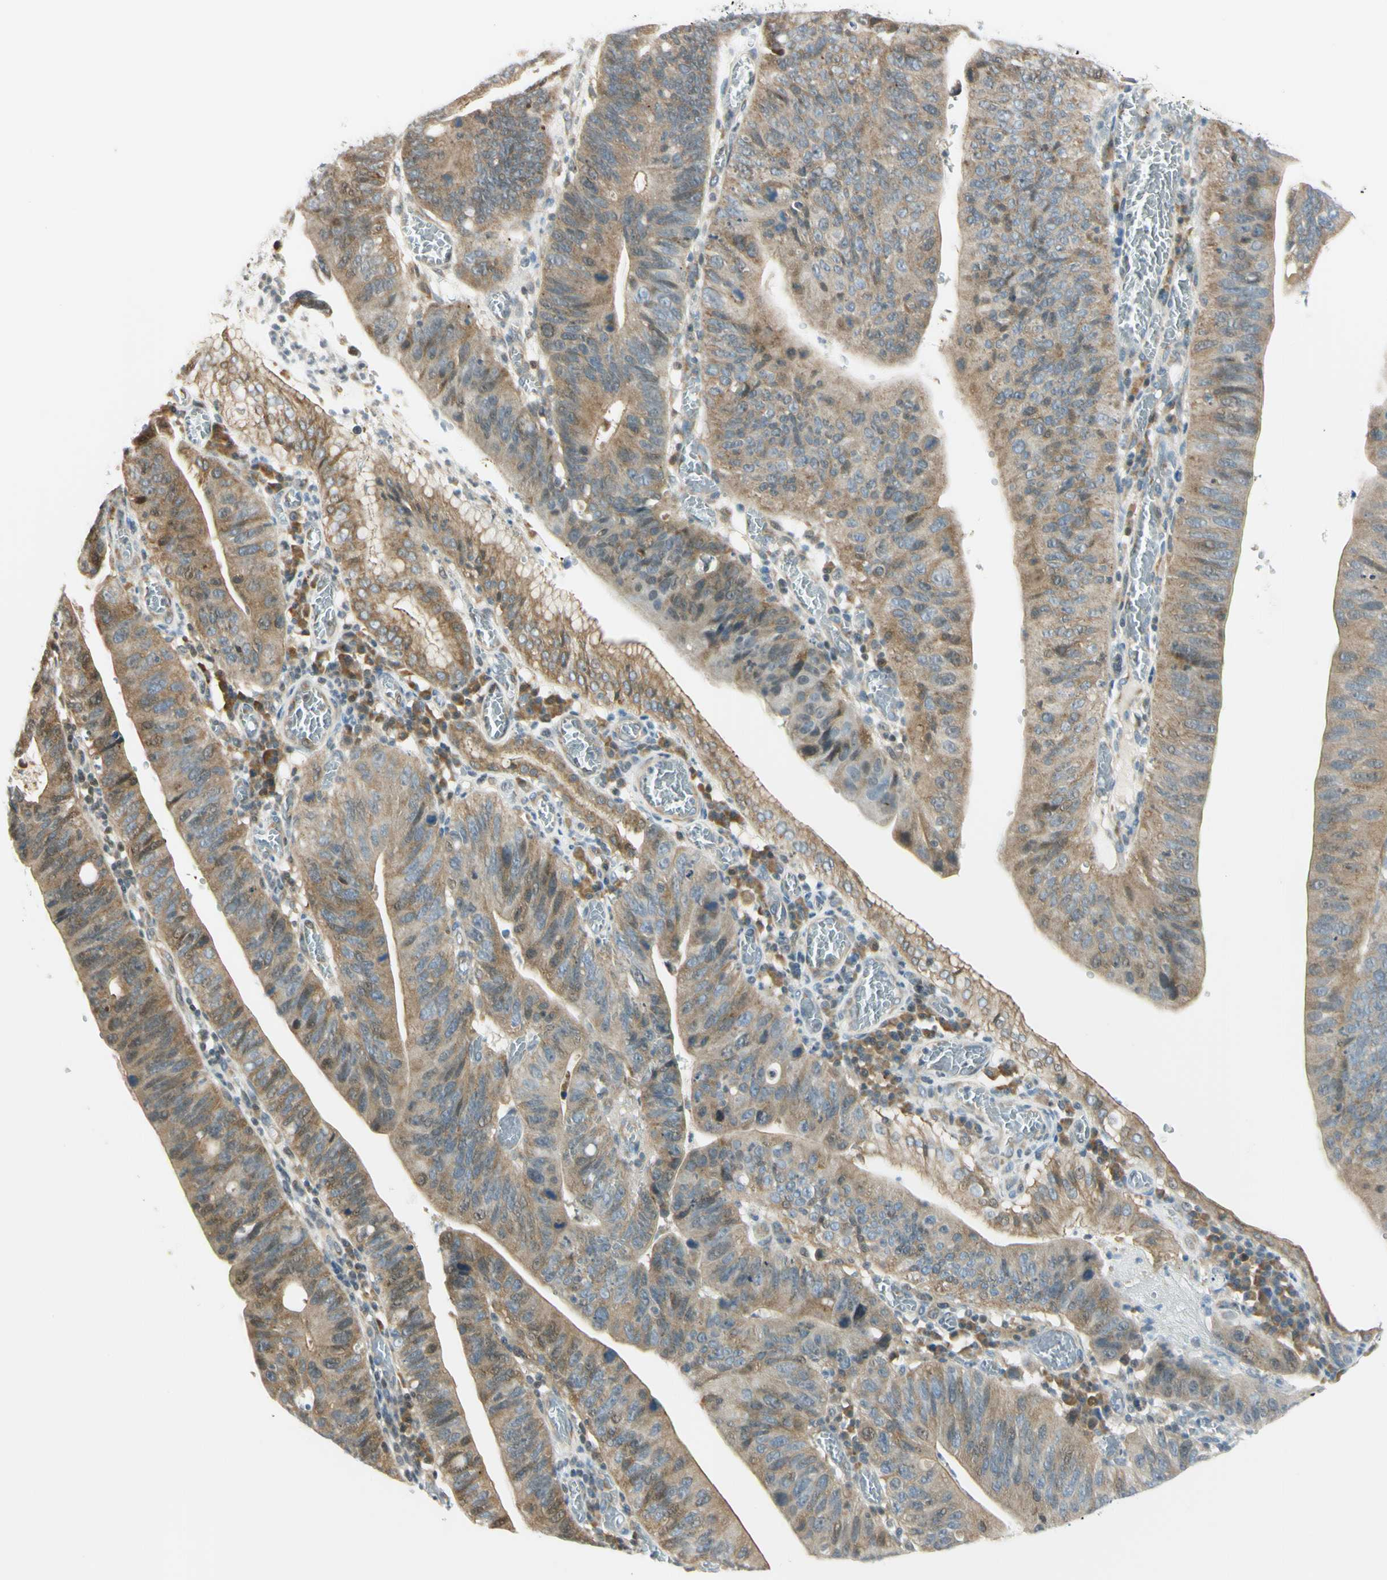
{"staining": {"intensity": "weak", "quantity": ">75%", "location": "cytoplasmic/membranous,nuclear"}, "tissue": "stomach cancer", "cell_type": "Tumor cells", "image_type": "cancer", "snomed": [{"axis": "morphology", "description": "Adenocarcinoma, NOS"}, {"axis": "topography", "description": "Stomach"}], "caption": "Stomach cancer stained with a brown dye displays weak cytoplasmic/membranous and nuclear positive expression in approximately >75% of tumor cells.", "gene": "NPDC1", "patient": {"sex": "male", "age": 59}}